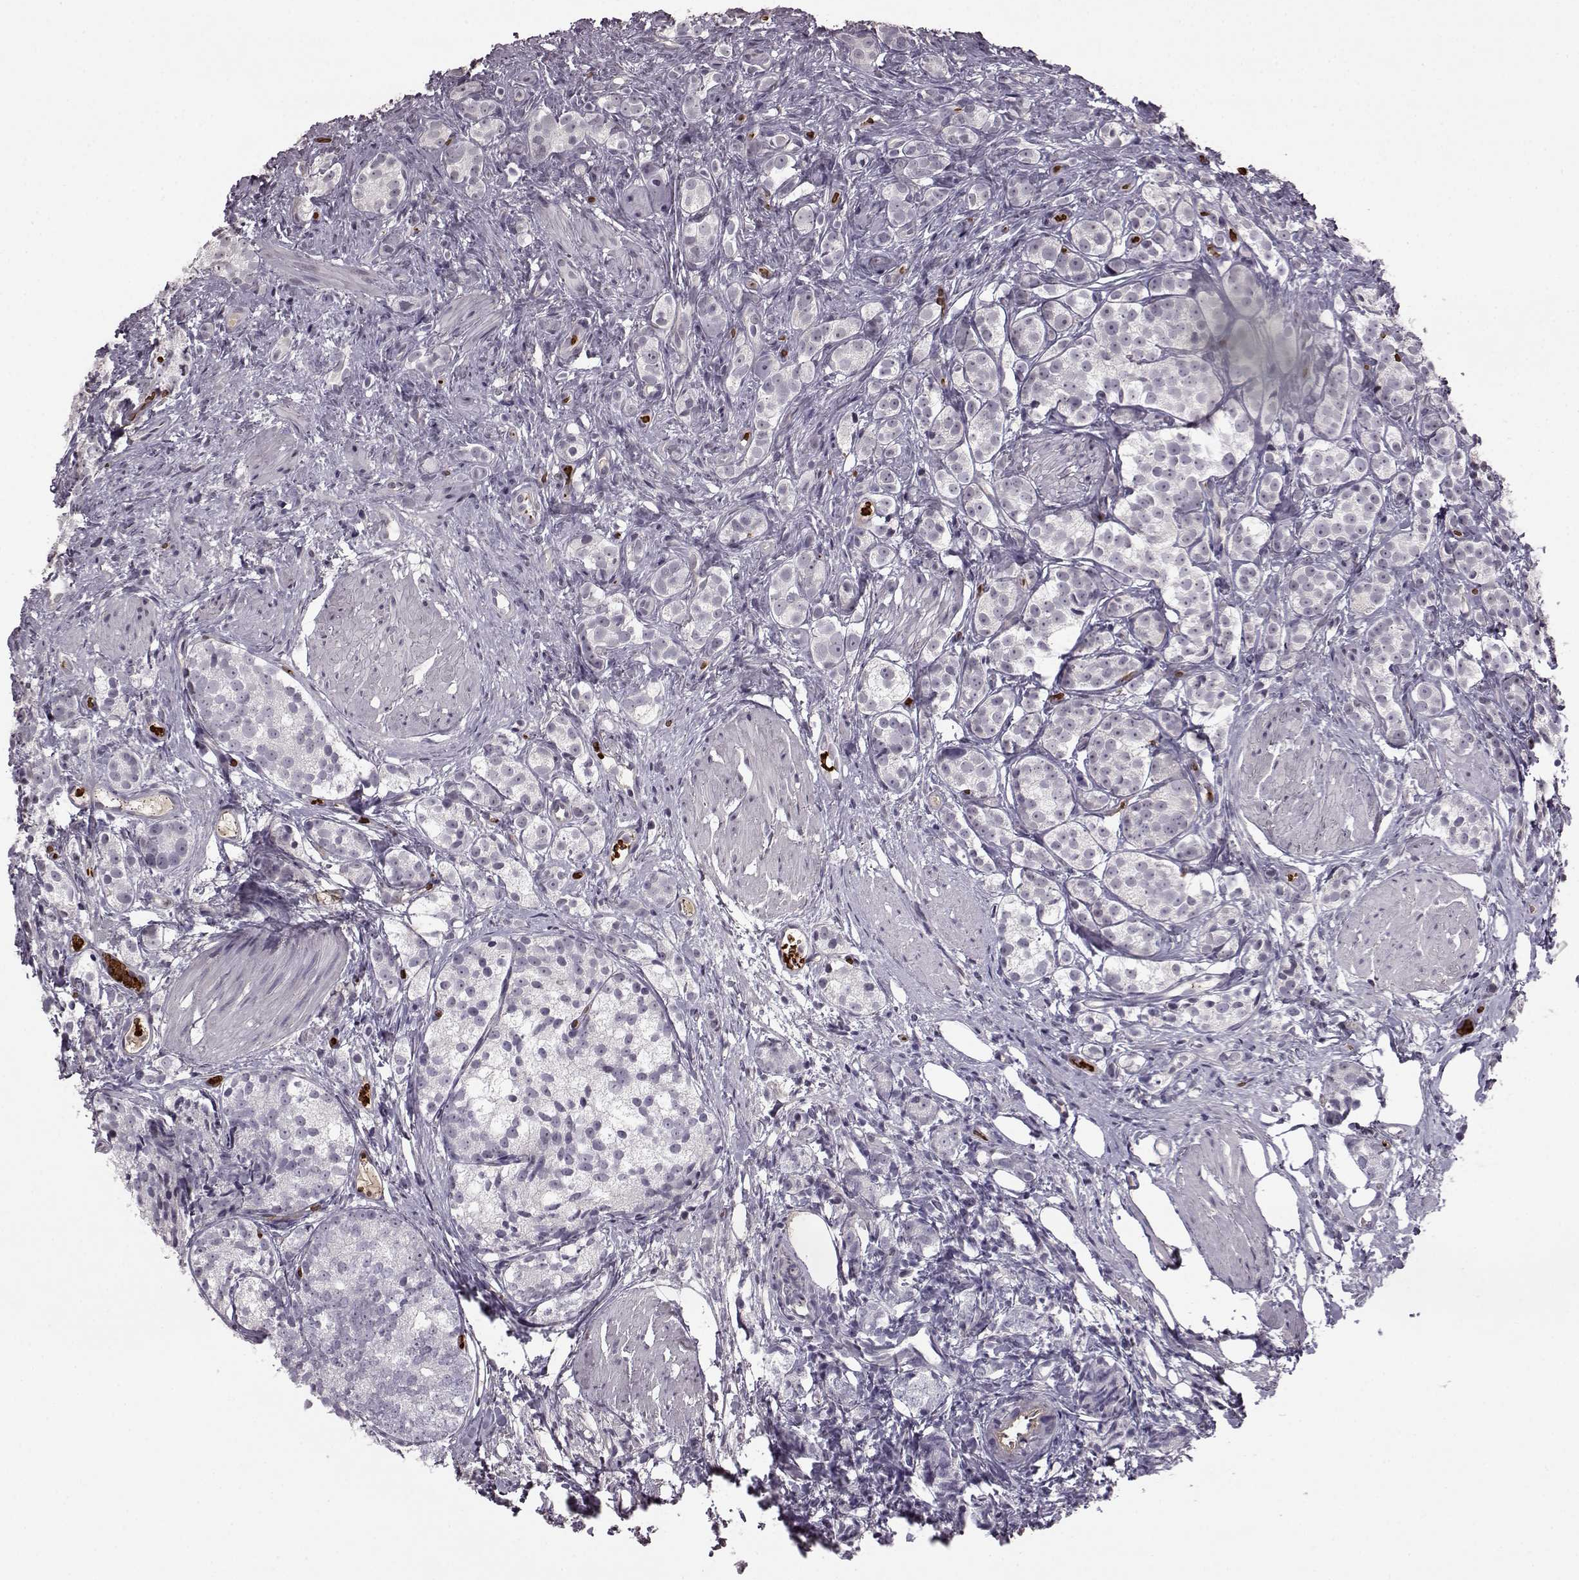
{"staining": {"intensity": "negative", "quantity": "none", "location": "none"}, "tissue": "prostate cancer", "cell_type": "Tumor cells", "image_type": "cancer", "snomed": [{"axis": "morphology", "description": "Adenocarcinoma, High grade"}, {"axis": "topography", "description": "Prostate"}], "caption": "DAB (3,3'-diaminobenzidine) immunohistochemical staining of prostate cancer exhibits no significant expression in tumor cells.", "gene": "PROP1", "patient": {"sex": "male", "age": 53}}